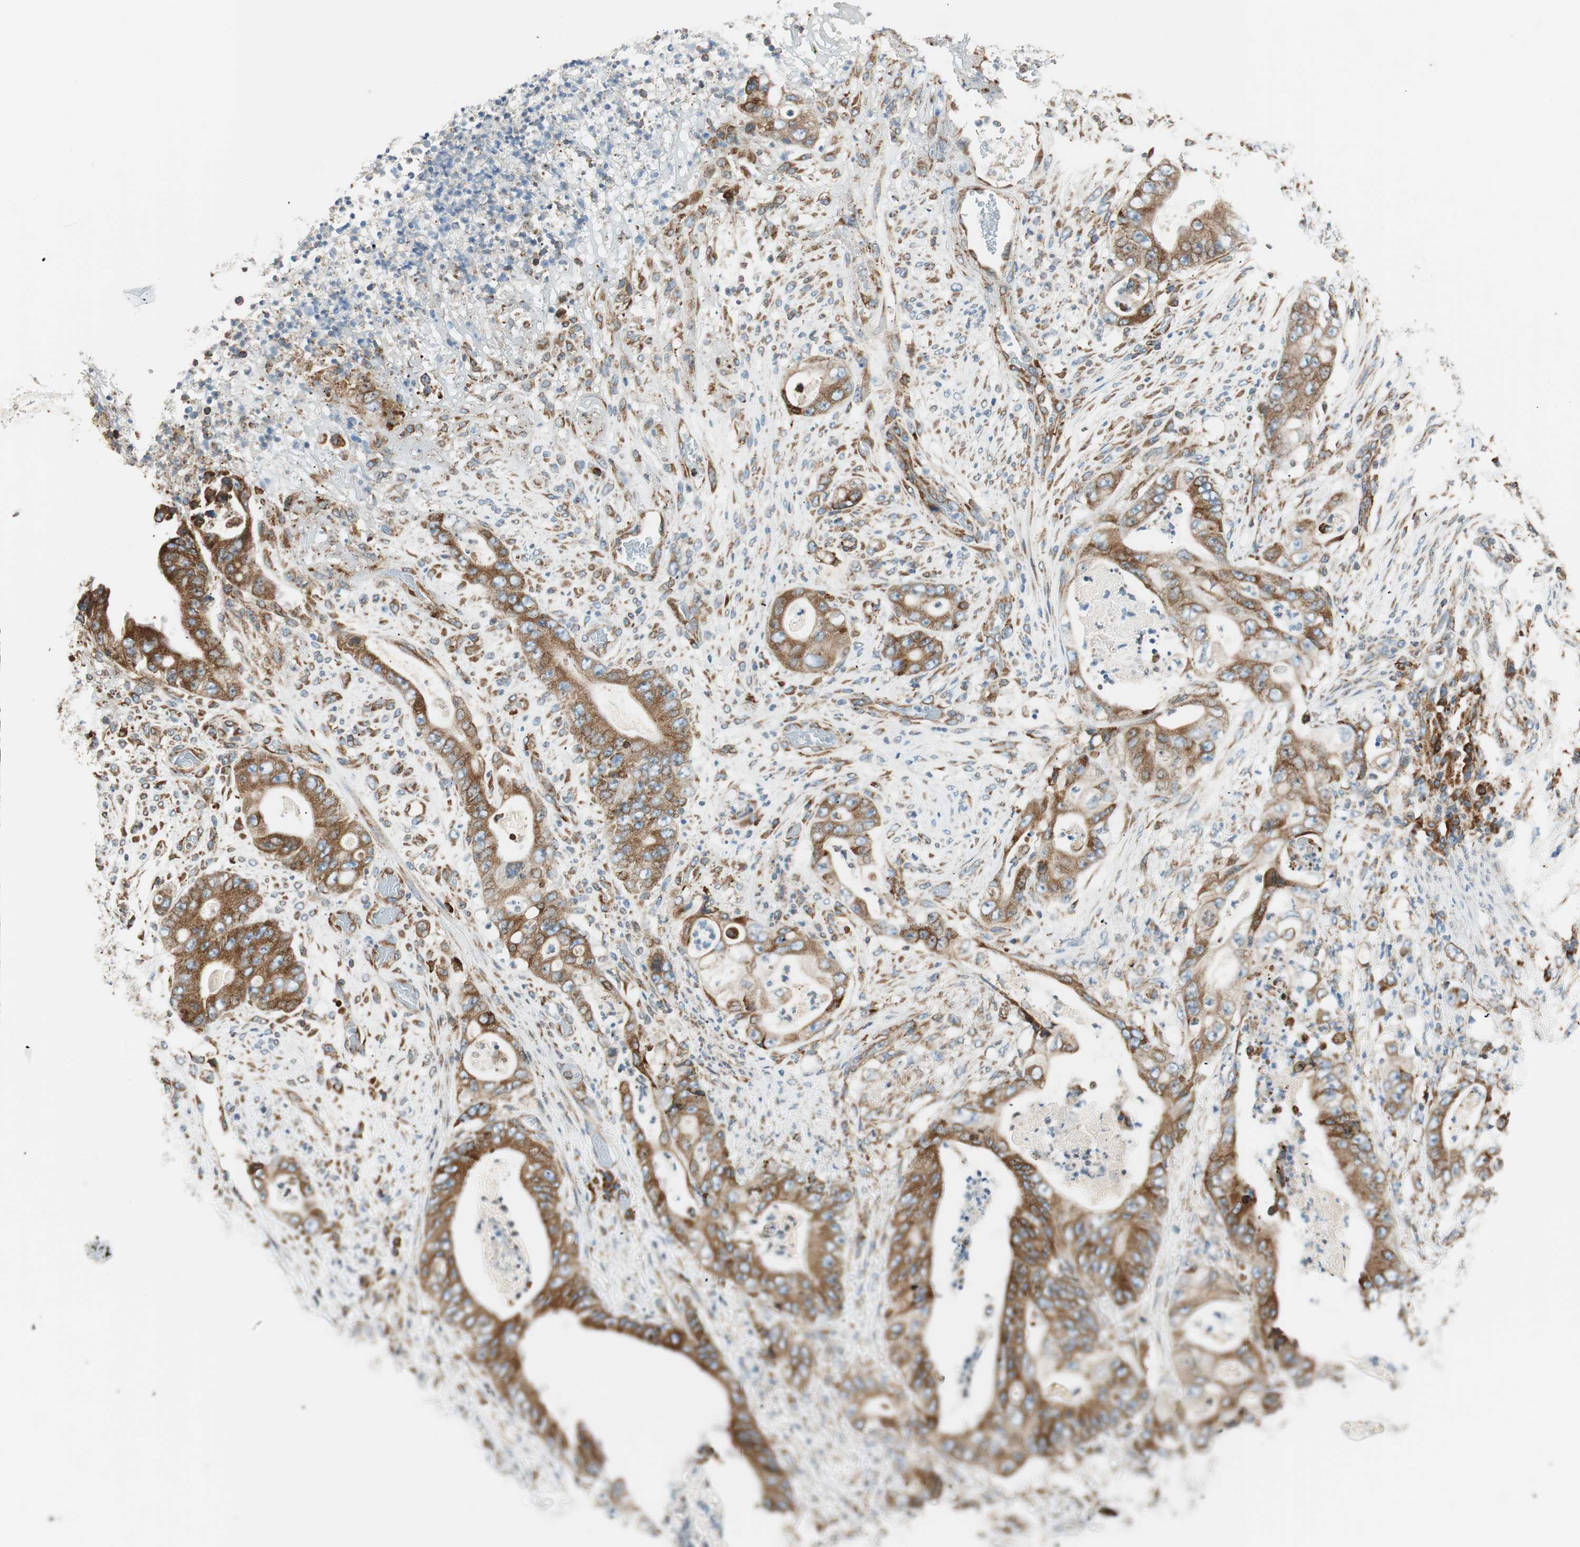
{"staining": {"intensity": "moderate", "quantity": ">75%", "location": "cytoplasmic/membranous"}, "tissue": "stomach cancer", "cell_type": "Tumor cells", "image_type": "cancer", "snomed": [{"axis": "morphology", "description": "Adenocarcinoma, NOS"}, {"axis": "topography", "description": "Stomach"}], "caption": "About >75% of tumor cells in human stomach adenocarcinoma display moderate cytoplasmic/membranous protein positivity as visualized by brown immunohistochemical staining.", "gene": "PRKCSH", "patient": {"sex": "female", "age": 73}}